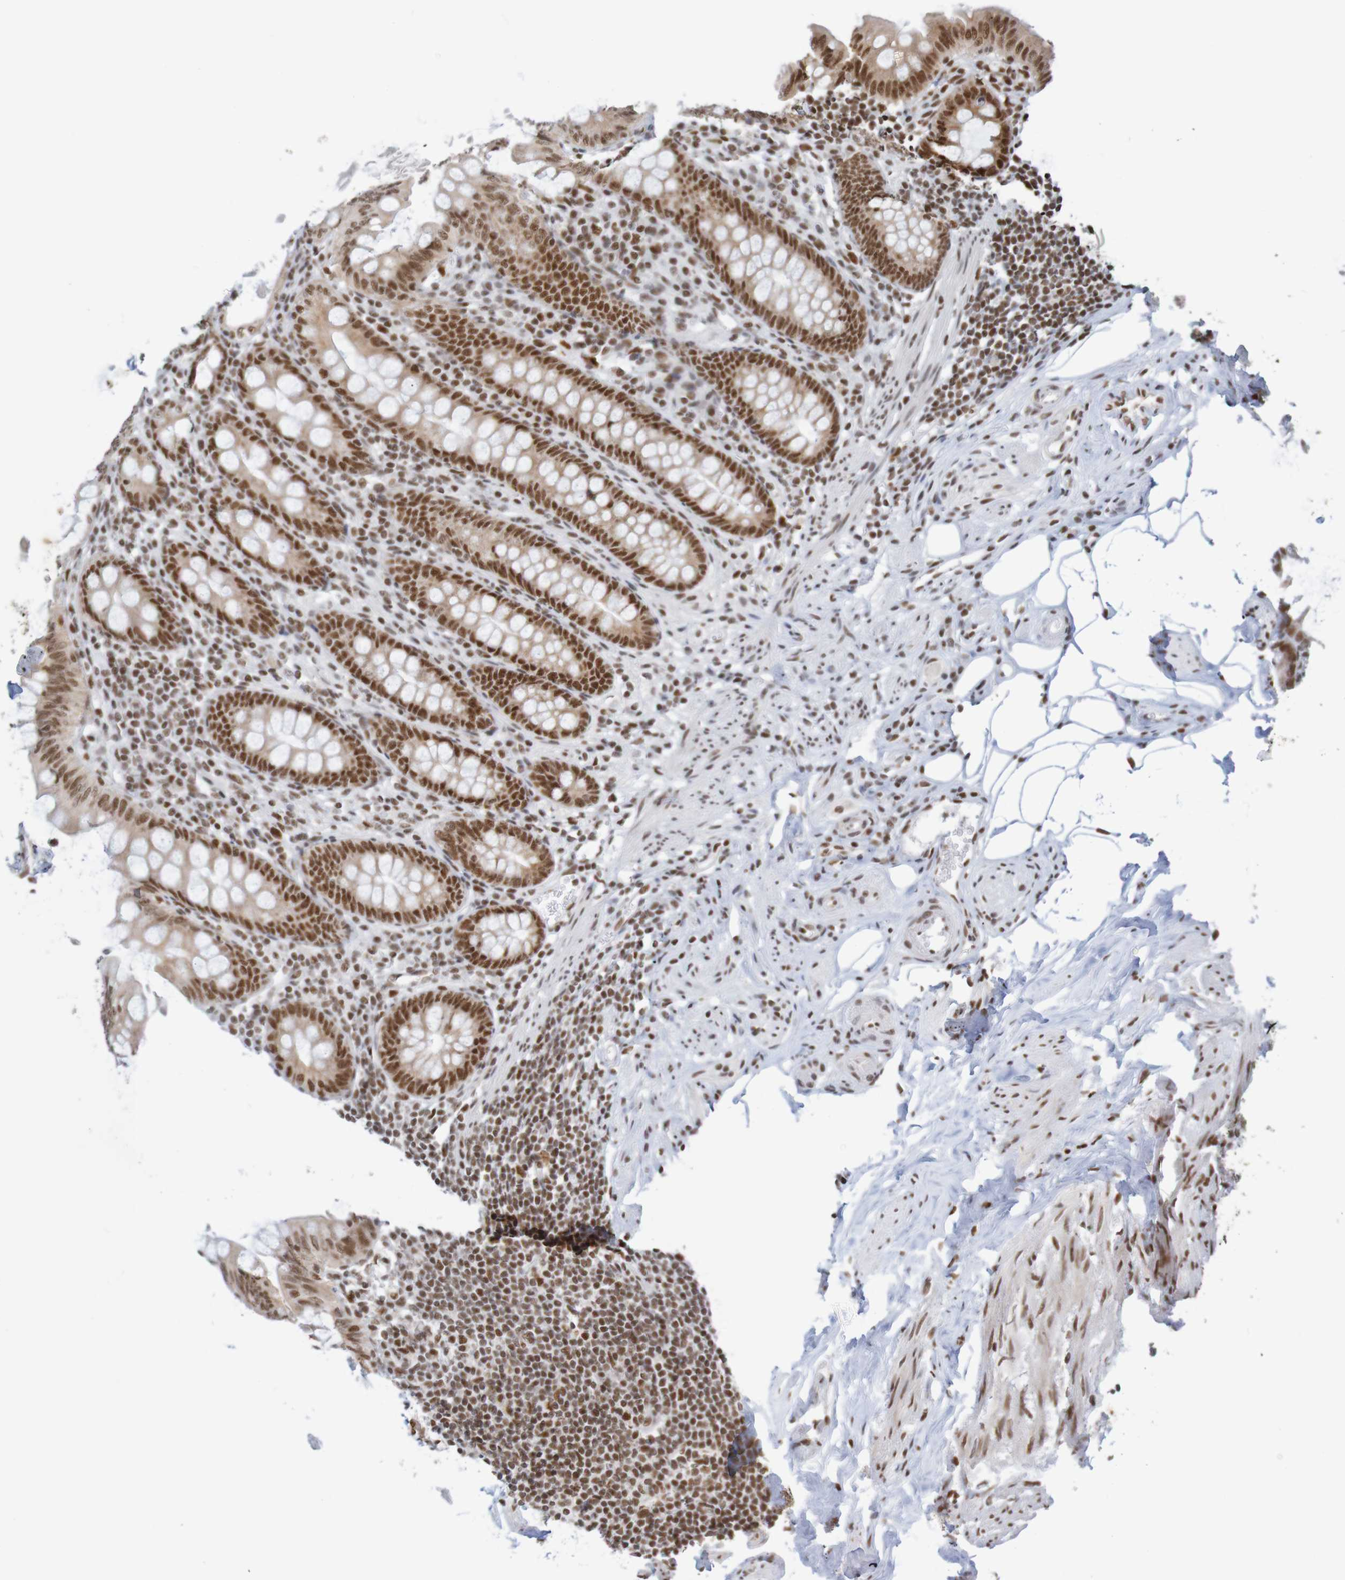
{"staining": {"intensity": "strong", "quantity": ">75%", "location": "nuclear"}, "tissue": "appendix", "cell_type": "Glandular cells", "image_type": "normal", "snomed": [{"axis": "morphology", "description": "Normal tissue, NOS"}, {"axis": "topography", "description": "Appendix"}], "caption": "High-magnification brightfield microscopy of benign appendix stained with DAB (3,3'-diaminobenzidine) (brown) and counterstained with hematoxylin (blue). glandular cells exhibit strong nuclear staining is identified in about>75% of cells.", "gene": "THRAP3", "patient": {"sex": "female", "age": 77}}